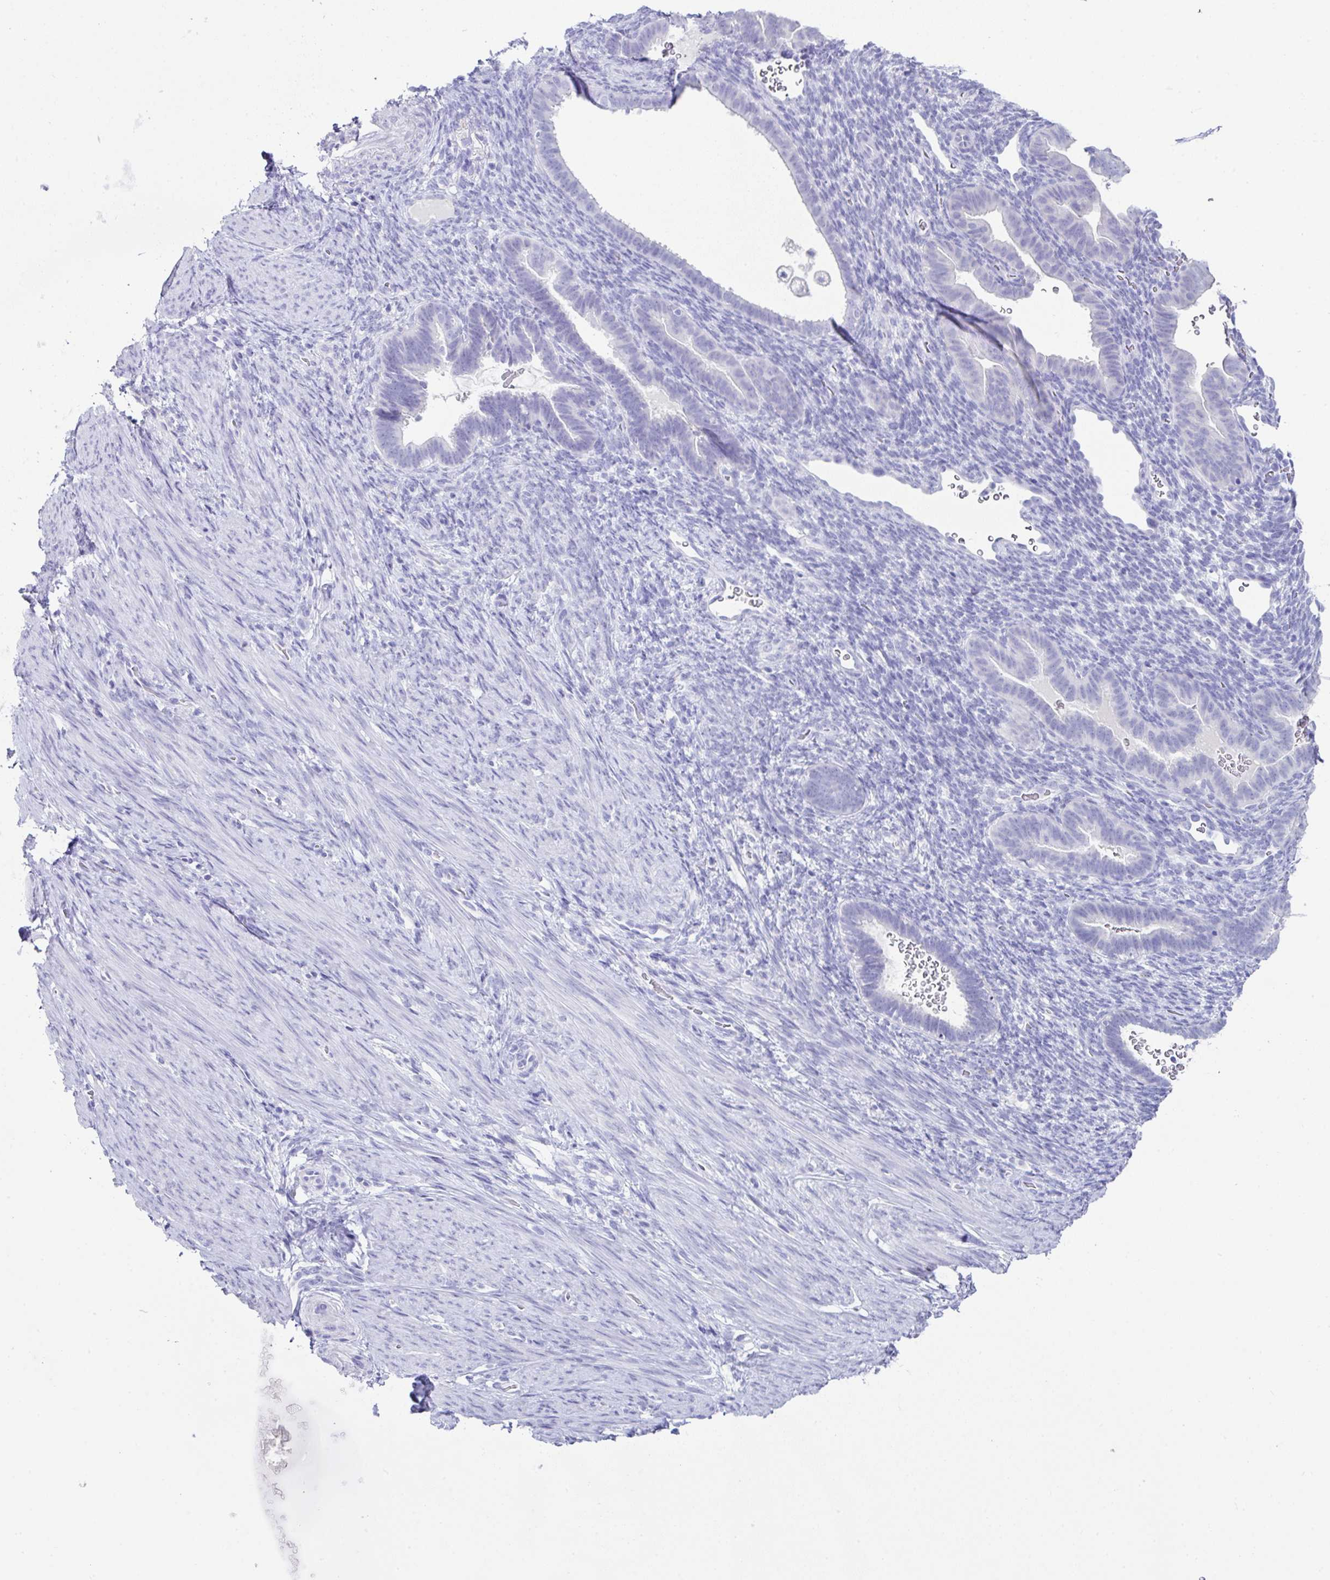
{"staining": {"intensity": "negative", "quantity": "none", "location": "none"}, "tissue": "endometrium", "cell_type": "Cells in endometrial stroma", "image_type": "normal", "snomed": [{"axis": "morphology", "description": "Normal tissue, NOS"}, {"axis": "topography", "description": "Endometrium"}], "caption": "Immunohistochemistry histopathology image of normal endometrium stained for a protein (brown), which shows no positivity in cells in endometrial stroma.", "gene": "LGALS4", "patient": {"sex": "female", "age": 34}}